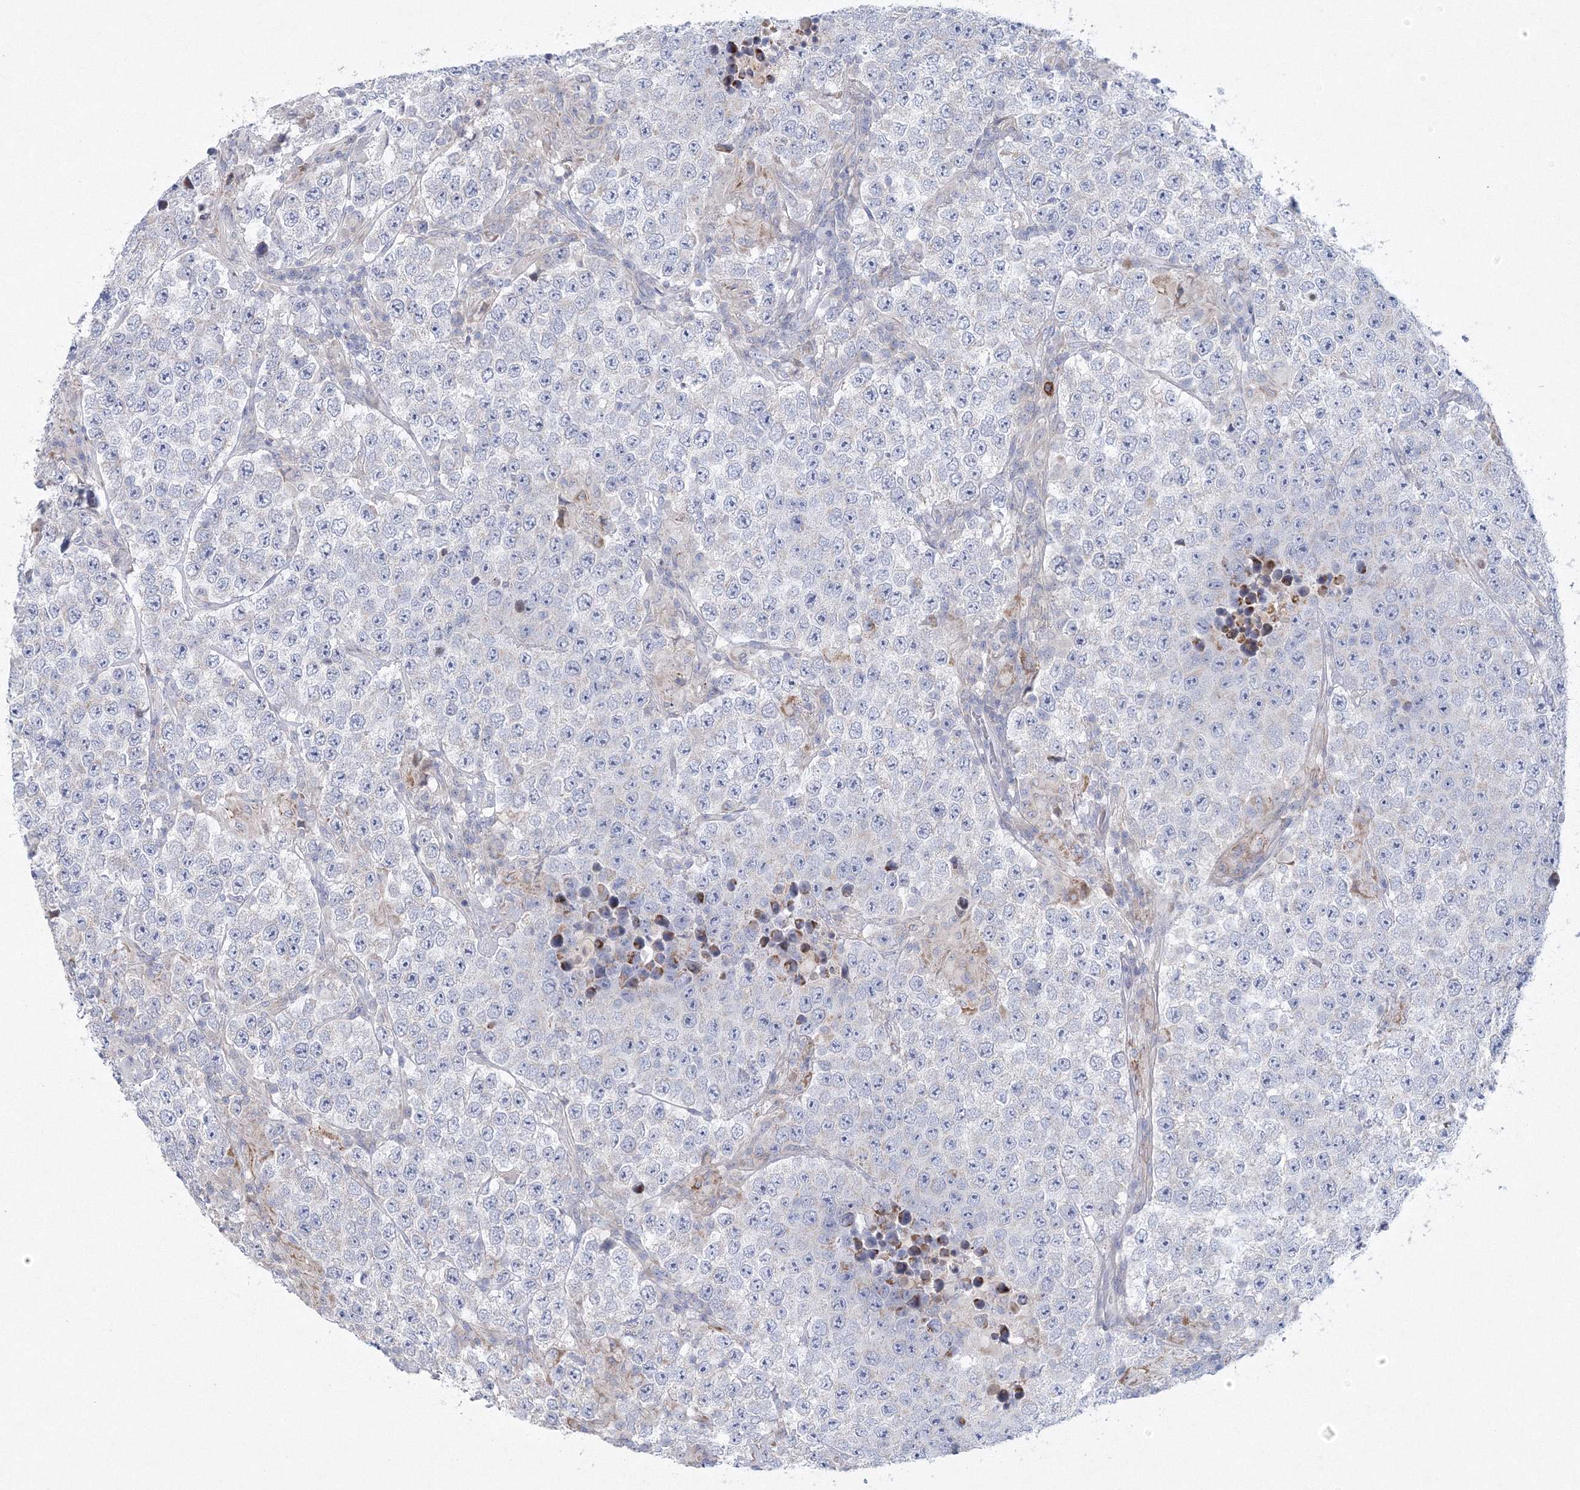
{"staining": {"intensity": "negative", "quantity": "none", "location": "none"}, "tissue": "testis cancer", "cell_type": "Tumor cells", "image_type": "cancer", "snomed": [{"axis": "morphology", "description": "Normal tissue, NOS"}, {"axis": "morphology", "description": "Urothelial carcinoma, High grade"}, {"axis": "morphology", "description": "Seminoma, NOS"}, {"axis": "morphology", "description": "Carcinoma, Embryonal, NOS"}, {"axis": "topography", "description": "Urinary bladder"}, {"axis": "topography", "description": "Testis"}], "caption": "Testis seminoma stained for a protein using IHC exhibits no positivity tumor cells.", "gene": "NIPAL1", "patient": {"sex": "male", "age": 41}}